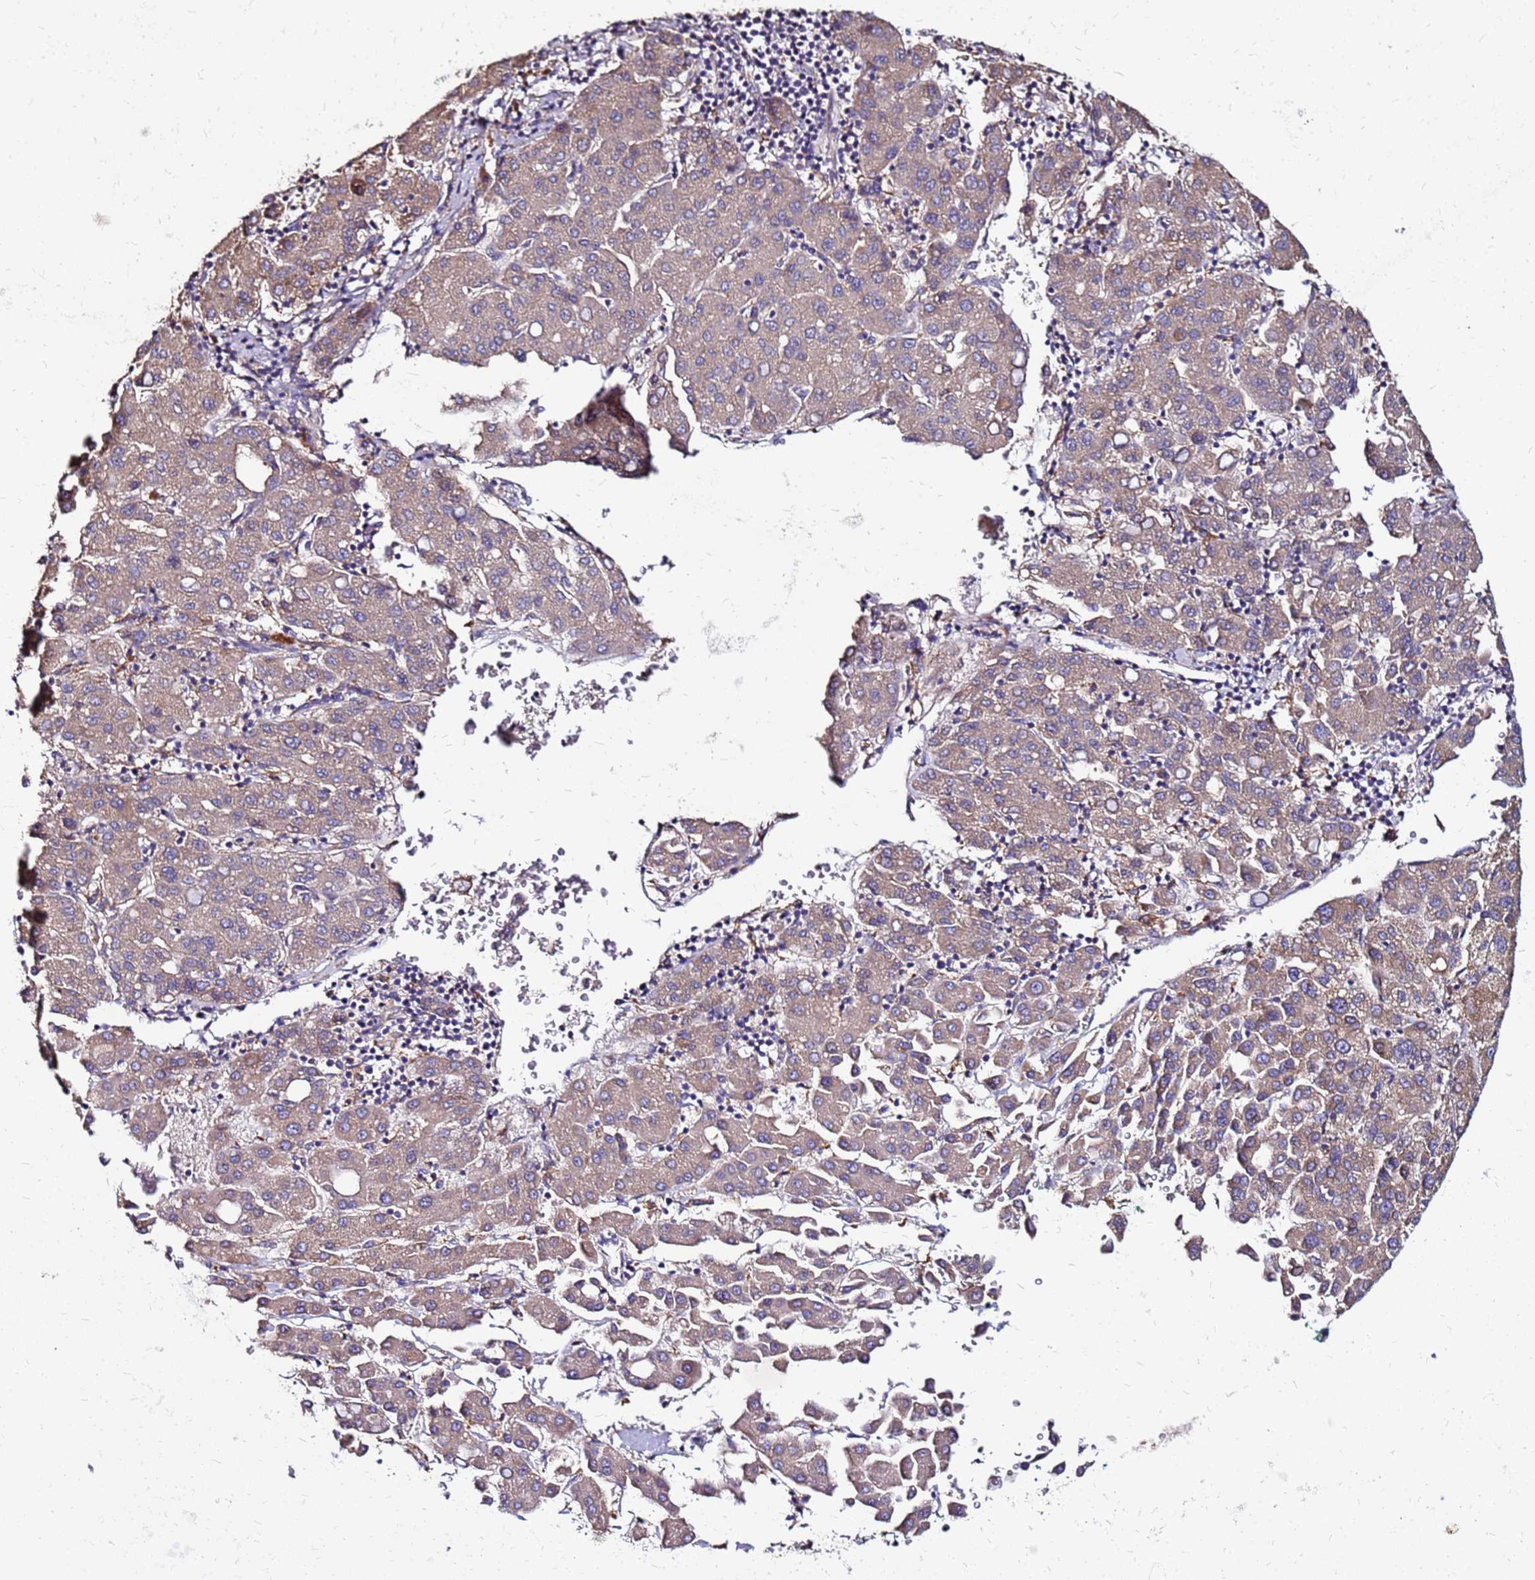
{"staining": {"intensity": "weak", "quantity": ">75%", "location": "cytoplasmic/membranous"}, "tissue": "liver cancer", "cell_type": "Tumor cells", "image_type": "cancer", "snomed": [{"axis": "morphology", "description": "Carcinoma, Hepatocellular, NOS"}, {"axis": "topography", "description": "Liver"}], "caption": "High-power microscopy captured an immunohistochemistry photomicrograph of liver cancer, revealing weak cytoplasmic/membranous expression in approximately >75% of tumor cells.", "gene": "ARHGEF5", "patient": {"sex": "male", "age": 65}}